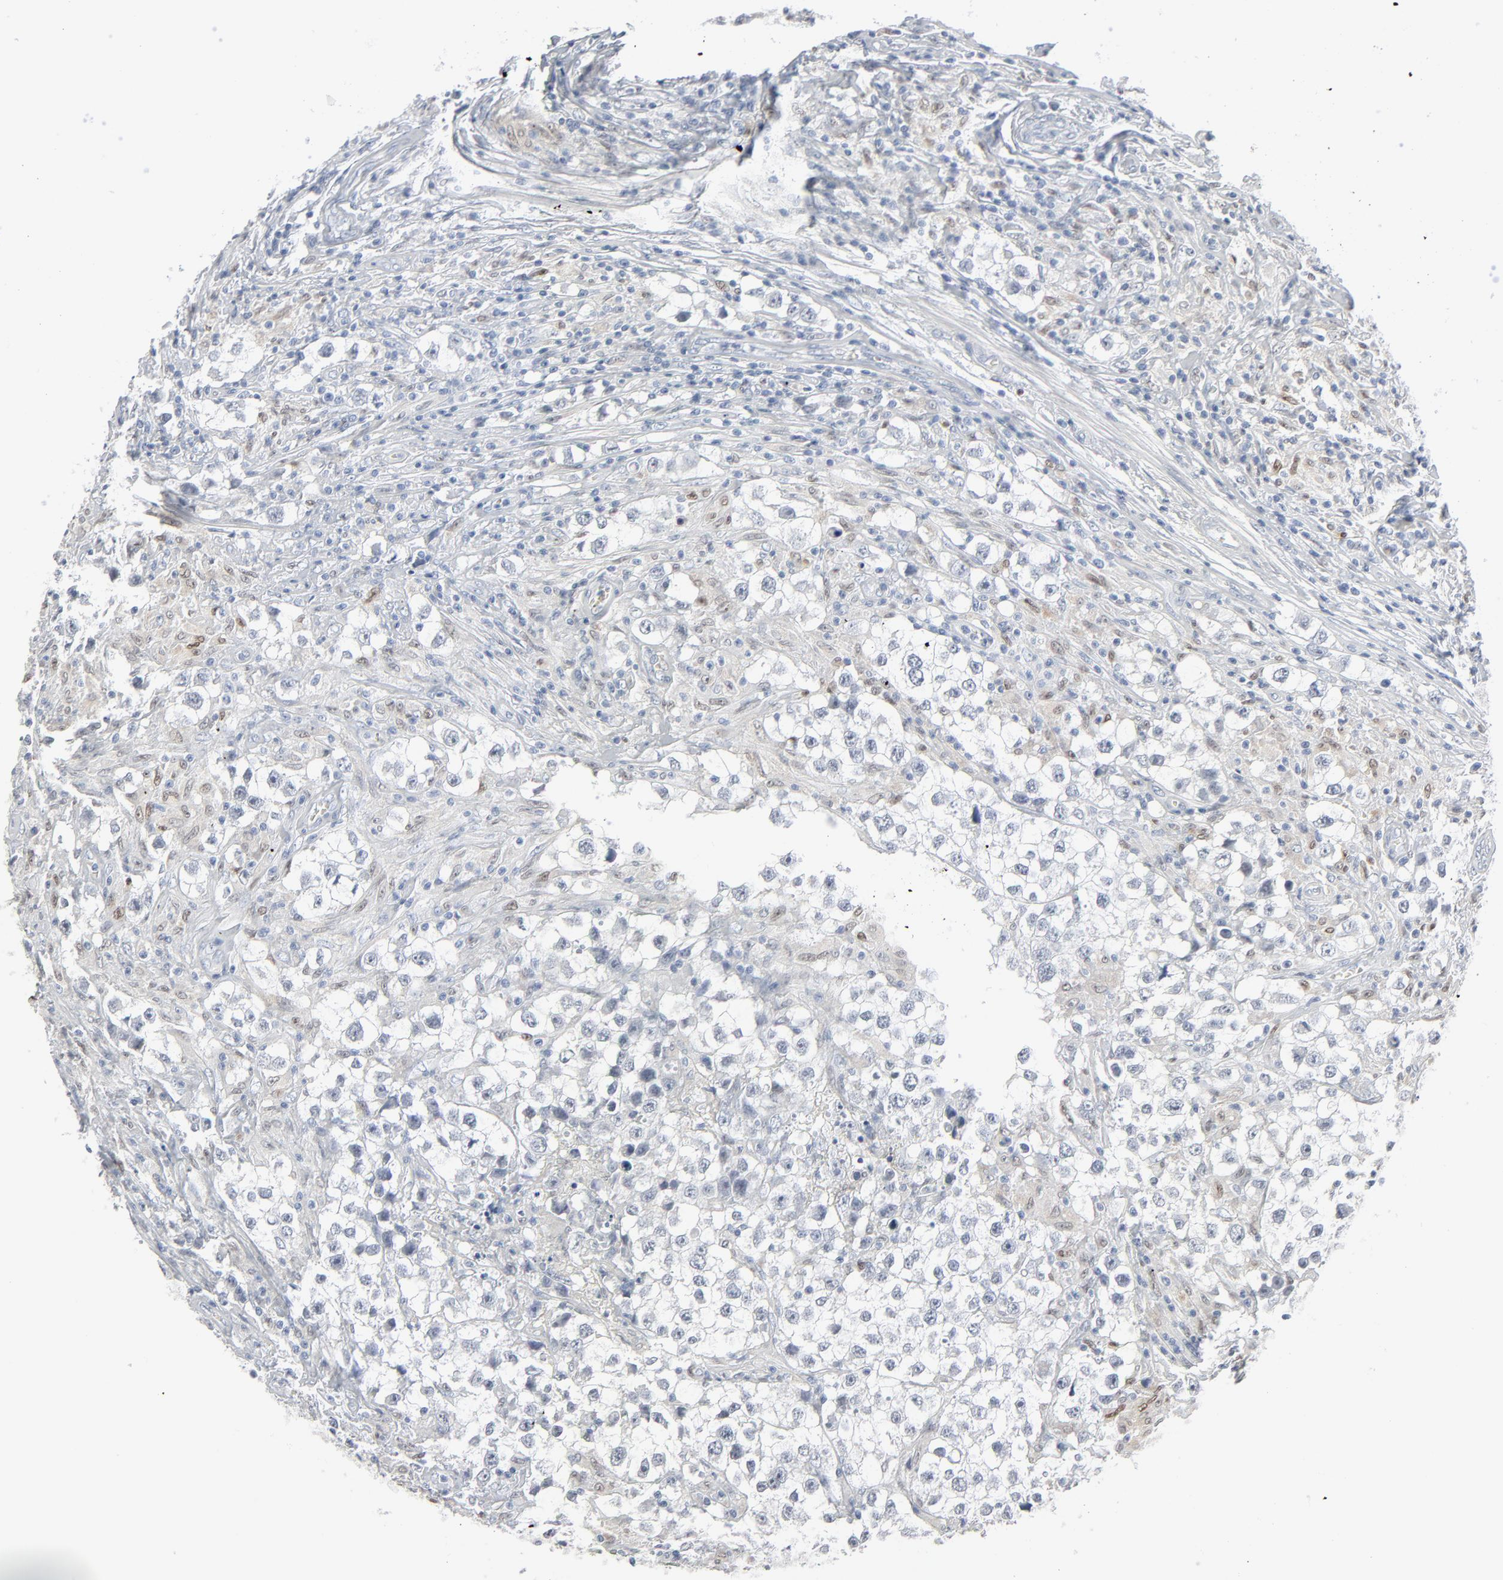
{"staining": {"intensity": "moderate", "quantity": "<25%", "location": "nuclear"}, "tissue": "testis cancer", "cell_type": "Tumor cells", "image_type": "cancer", "snomed": [{"axis": "morphology", "description": "Necrosis, NOS"}, {"axis": "morphology", "description": "Carcinoma, Embryonal, NOS"}, {"axis": "topography", "description": "Testis"}], "caption": "DAB (3,3'-diaminobenzidine) immunohistochemical staining of embryonal carcinoma (testis) demonstrates moderate nuclear protein staining in about <25% of tumor cells.", "gene": "MITF", "patient": {"sex": "male", "age": 19}}